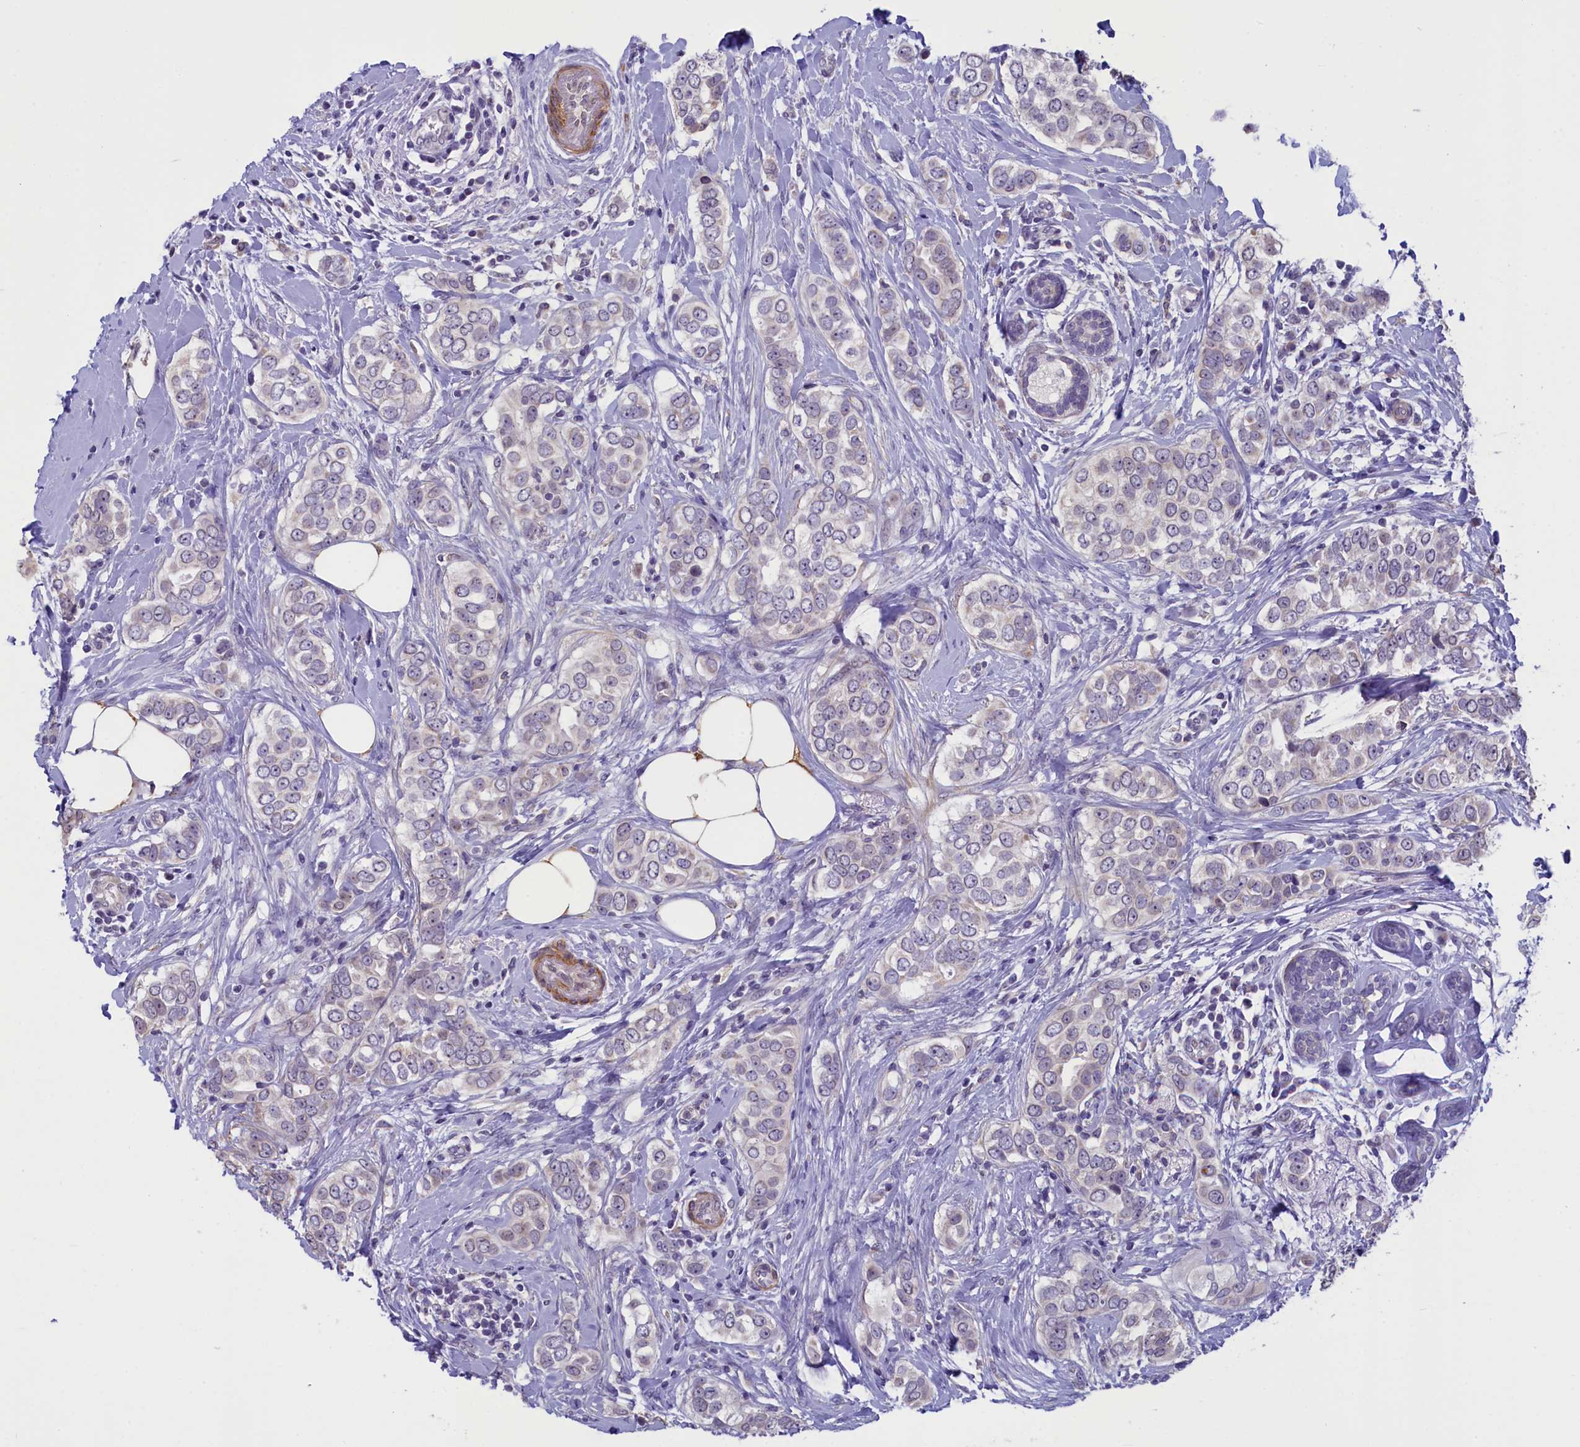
{"staining": {"intensity": "negative", "quantity": "none", "location": "none"}, "tissue": "breast cancer", "cell_type": "Tumor cells", "image_type": "cancer", "snomed": [{"axis": "morphology", "description": "Lobular carcinoma"}, {"axis": "topography", "description": "Breast"}], "caption": "Immunohistochemical staining of breast cancer (lobular carcinoma) demonstrates no significant expression in tumor cells.", "gene": "IGSF6", "patient": {"sex": "female", "age": 51}}